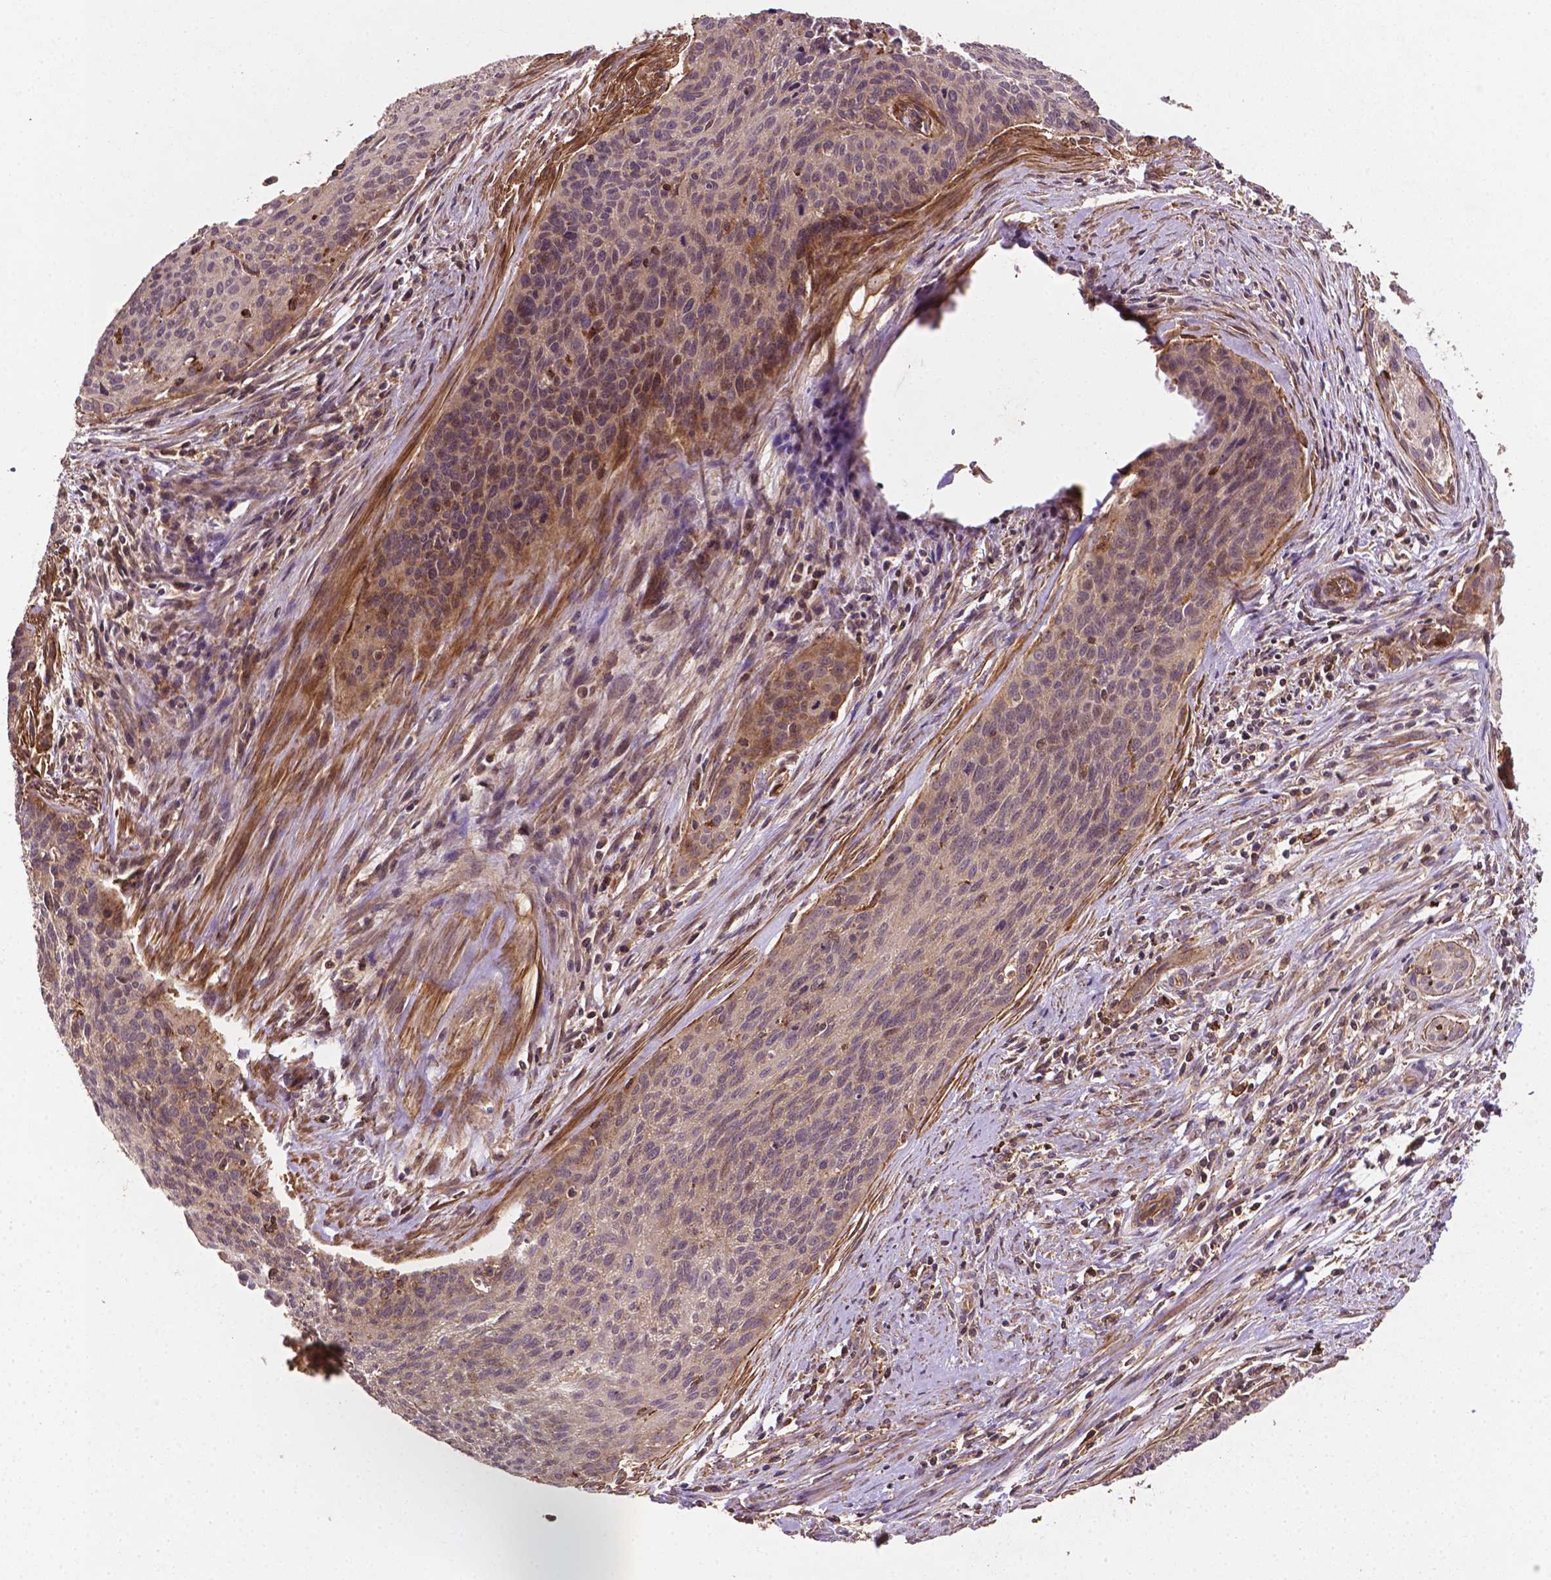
{"staining": {"intensity": "moderate", "quantity": "<25%", "location": "nuclear"}, "tissue": "cervical cancer", "cell_type": "Tumor cells", "image_type": "cancer", "snomed": [{"axis": "morphology", "description": "Squamous cell carcinoma, NOS"}, {"axis": "topography", "description": "Cervix"}], "caption": "Immunohistochemistry micrograph of cervical squamous cell carcinoma stained for a protein (brown), which displays low levels of moderate nuclear staining in about <25% of tumor cells.", "gene": "ZMYND19", "patient": {"sex": "female", "age": 55}}